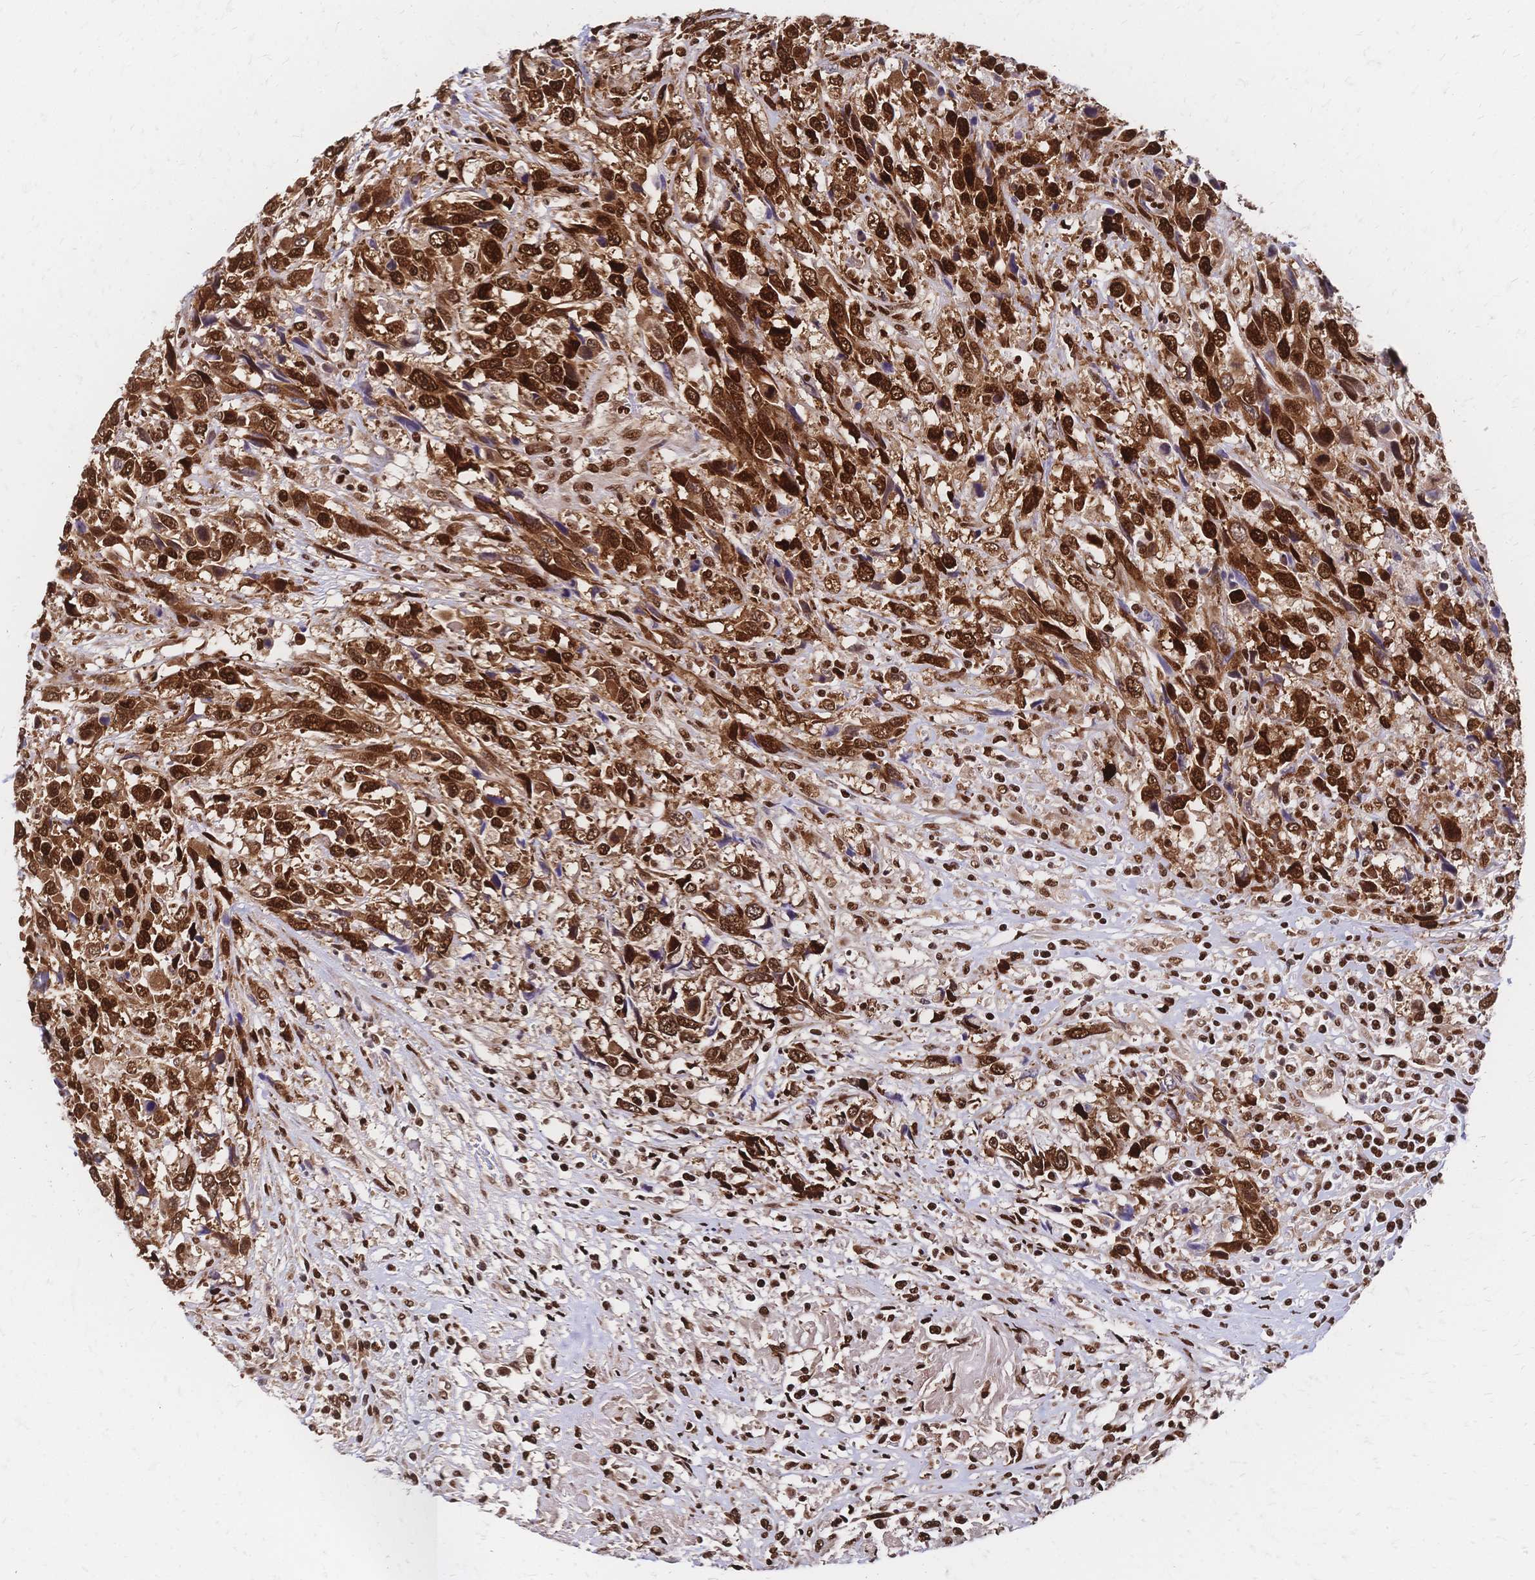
{"staining": {"intensity": "strong", "quantity": ">75%", "location": "cytoplasmic/membranous,nuclear"}, "tissue": "urothelial cancer", "cell_type": "Tumor cells", "image_type": "cancer", "snomed": [{"axis": "morphology", "description": "Urothelial carcinoma, High grade"}, {"axis": "topography", "description": "Urinary bladder"}], "caption": "Tumor cells show strong cytoplasmic/membranous and nuclear staining in about >75% of cells in urothelial cancer.", "gene": "HDGF", "patient": {"sex": "female", "age": 70}}